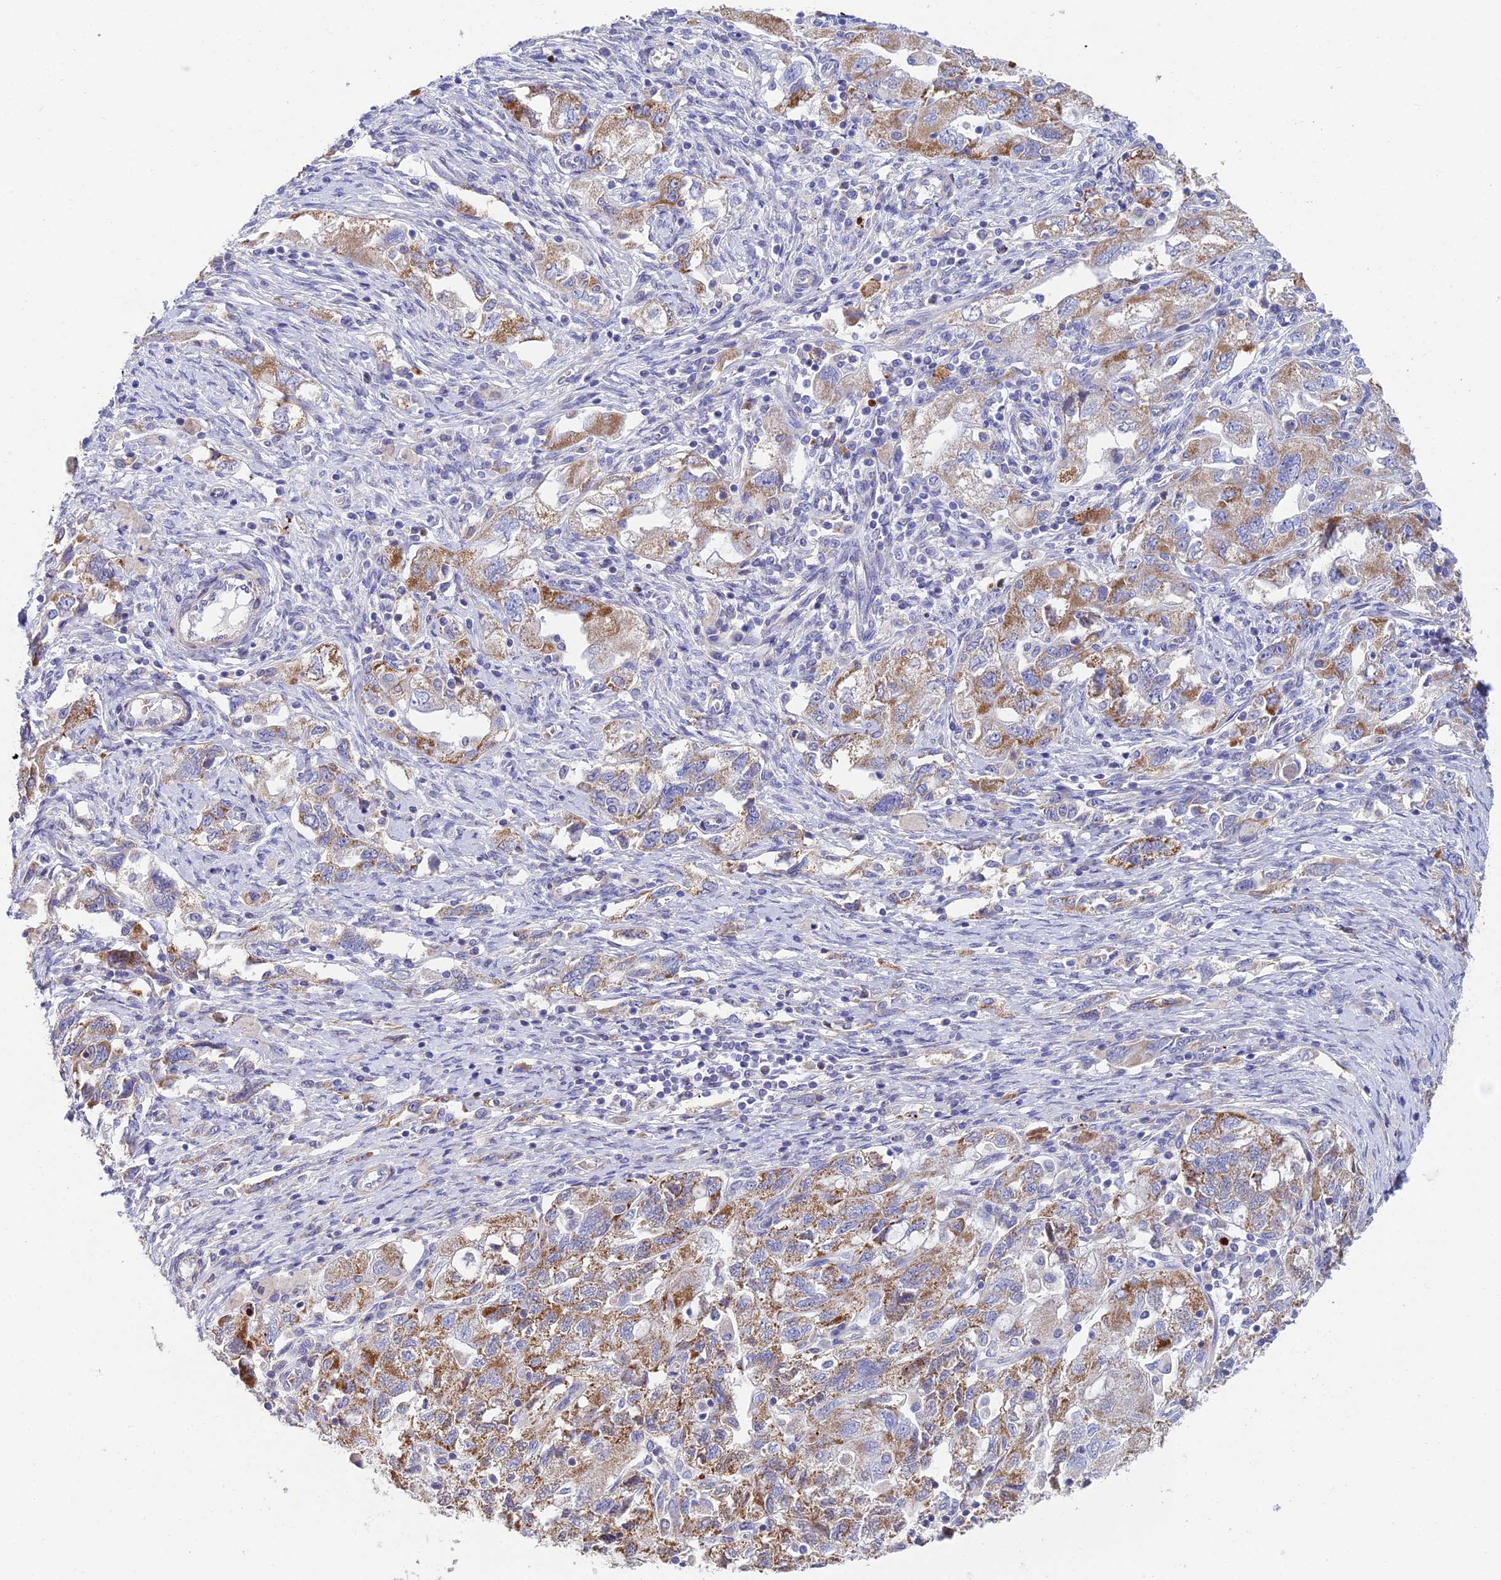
{"staining": {"intensity": "moderate", "quantity": "25%-75%", "location": "cytoplasmic/membranous"}, "tissue": "ovarian cancer", "cell_type": "Tumor cells", "image_type": "cancer", "snomed": [{"axis": "morphology", "description": "Carcinoma, NOS"}, {"axis": "morphology", "description": "Cystadenocarcinoma, serous, NOS"}, {"axis": "topography", "description": "Ovary"}], "caption": "A brown stain shows moderate cytoplasmic/membranous positivity of a protein in human ovarian serous cystadenocarcinoma tumor cells.", "gene": "CSPG4", "patient": {"sex": "female", "age": 69}}